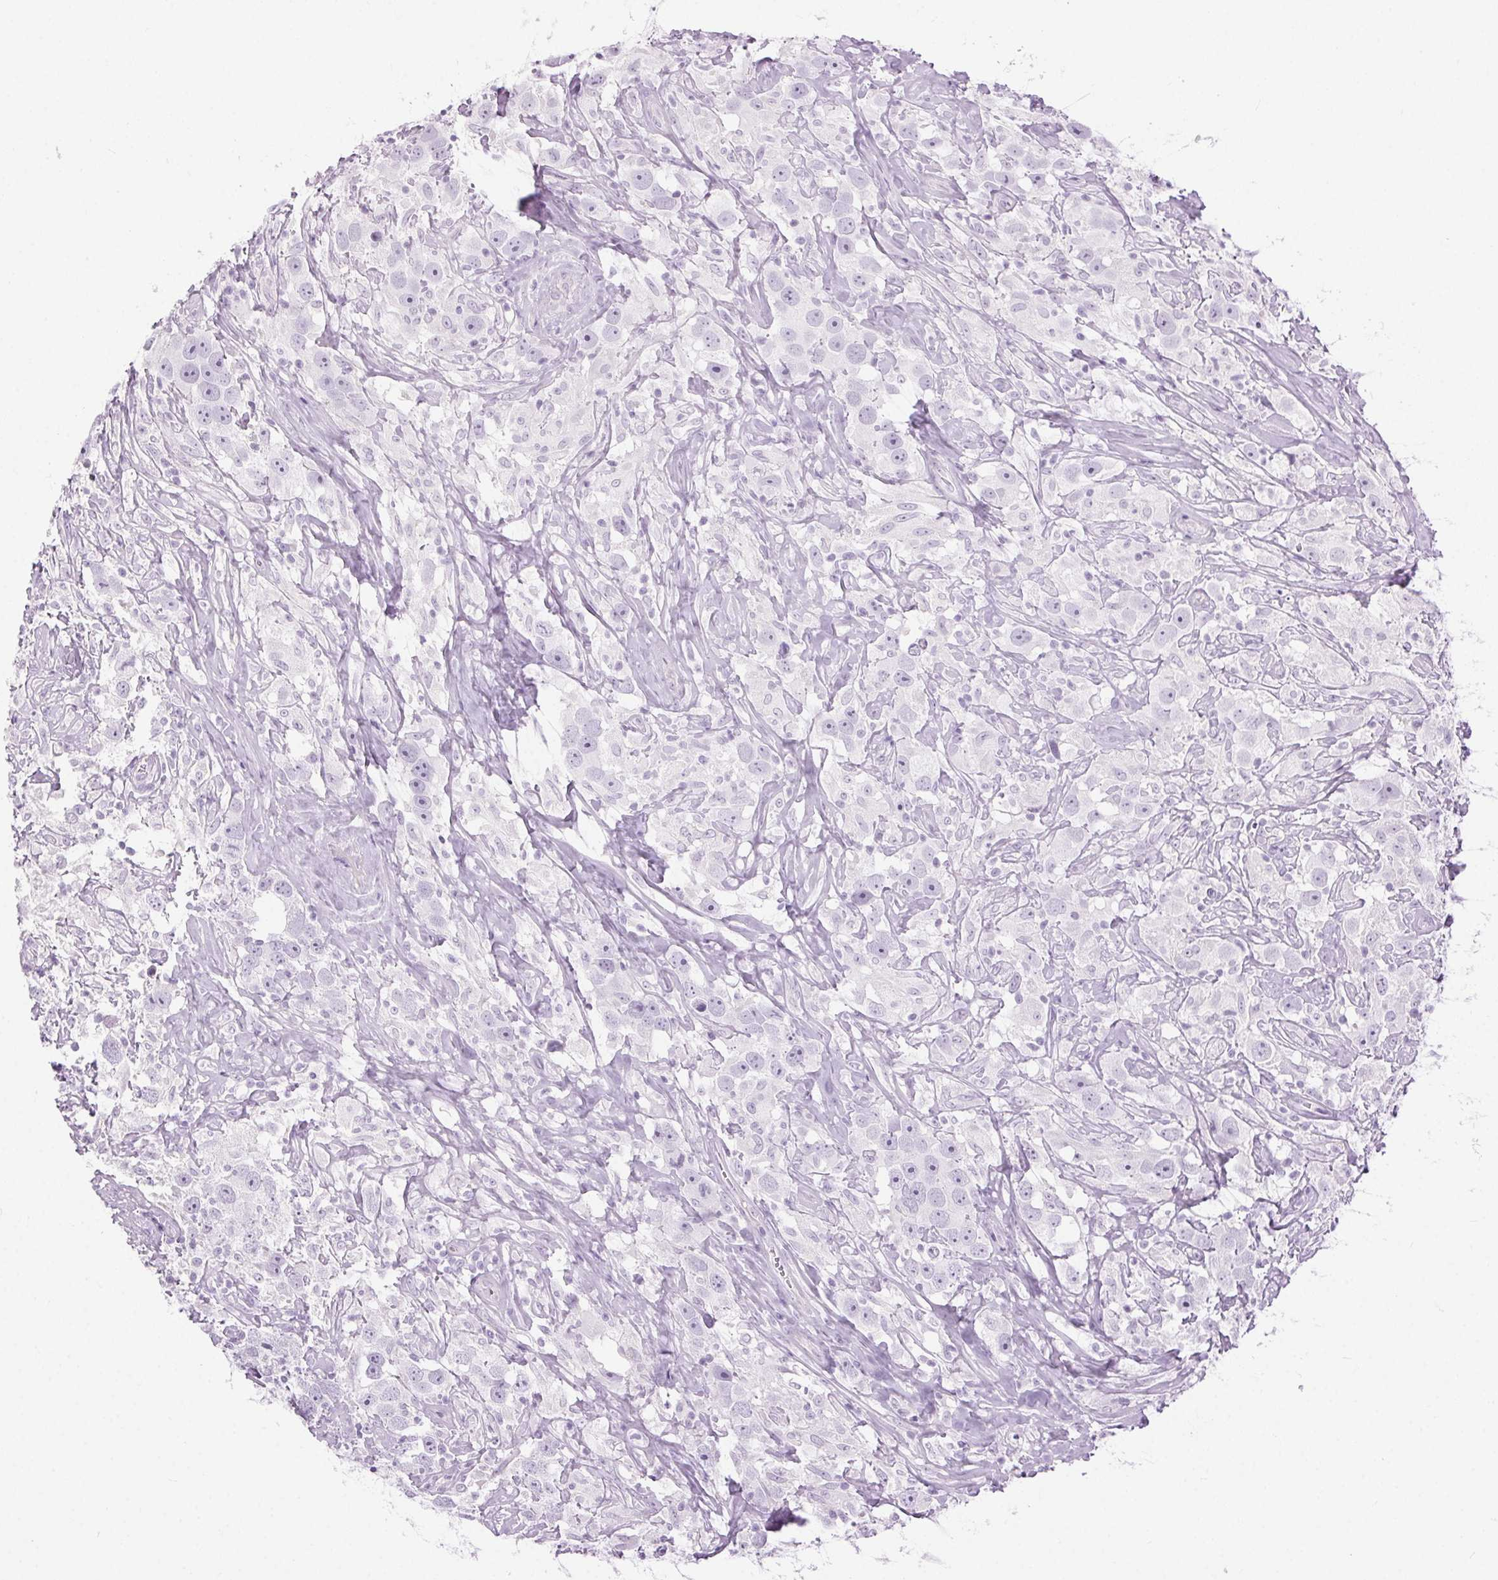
{"staining": {"intensity": "negative", "quantity": "none", "location": "none"}, "tissue": "testis cancer", "cell_type": "Tumor cells", "image_type": "cancer", "snomed": [{"axis": "morphology", "description": "Seminoma, NOS"}, {"axis": "topography", "description": "Testis"}], "caption": "Histopathology image shows no significant protein expression in tumor cells of seminoma (testis). Brightfield microscopy of immunohistochemistry (IHC) stained with DAB (3,3'-diaminobenzidine) (brown) and hematoxylin (blue), captured at high magnification.", "gene": "BEND2", "patient": {"sex": "male", "age": 49}}